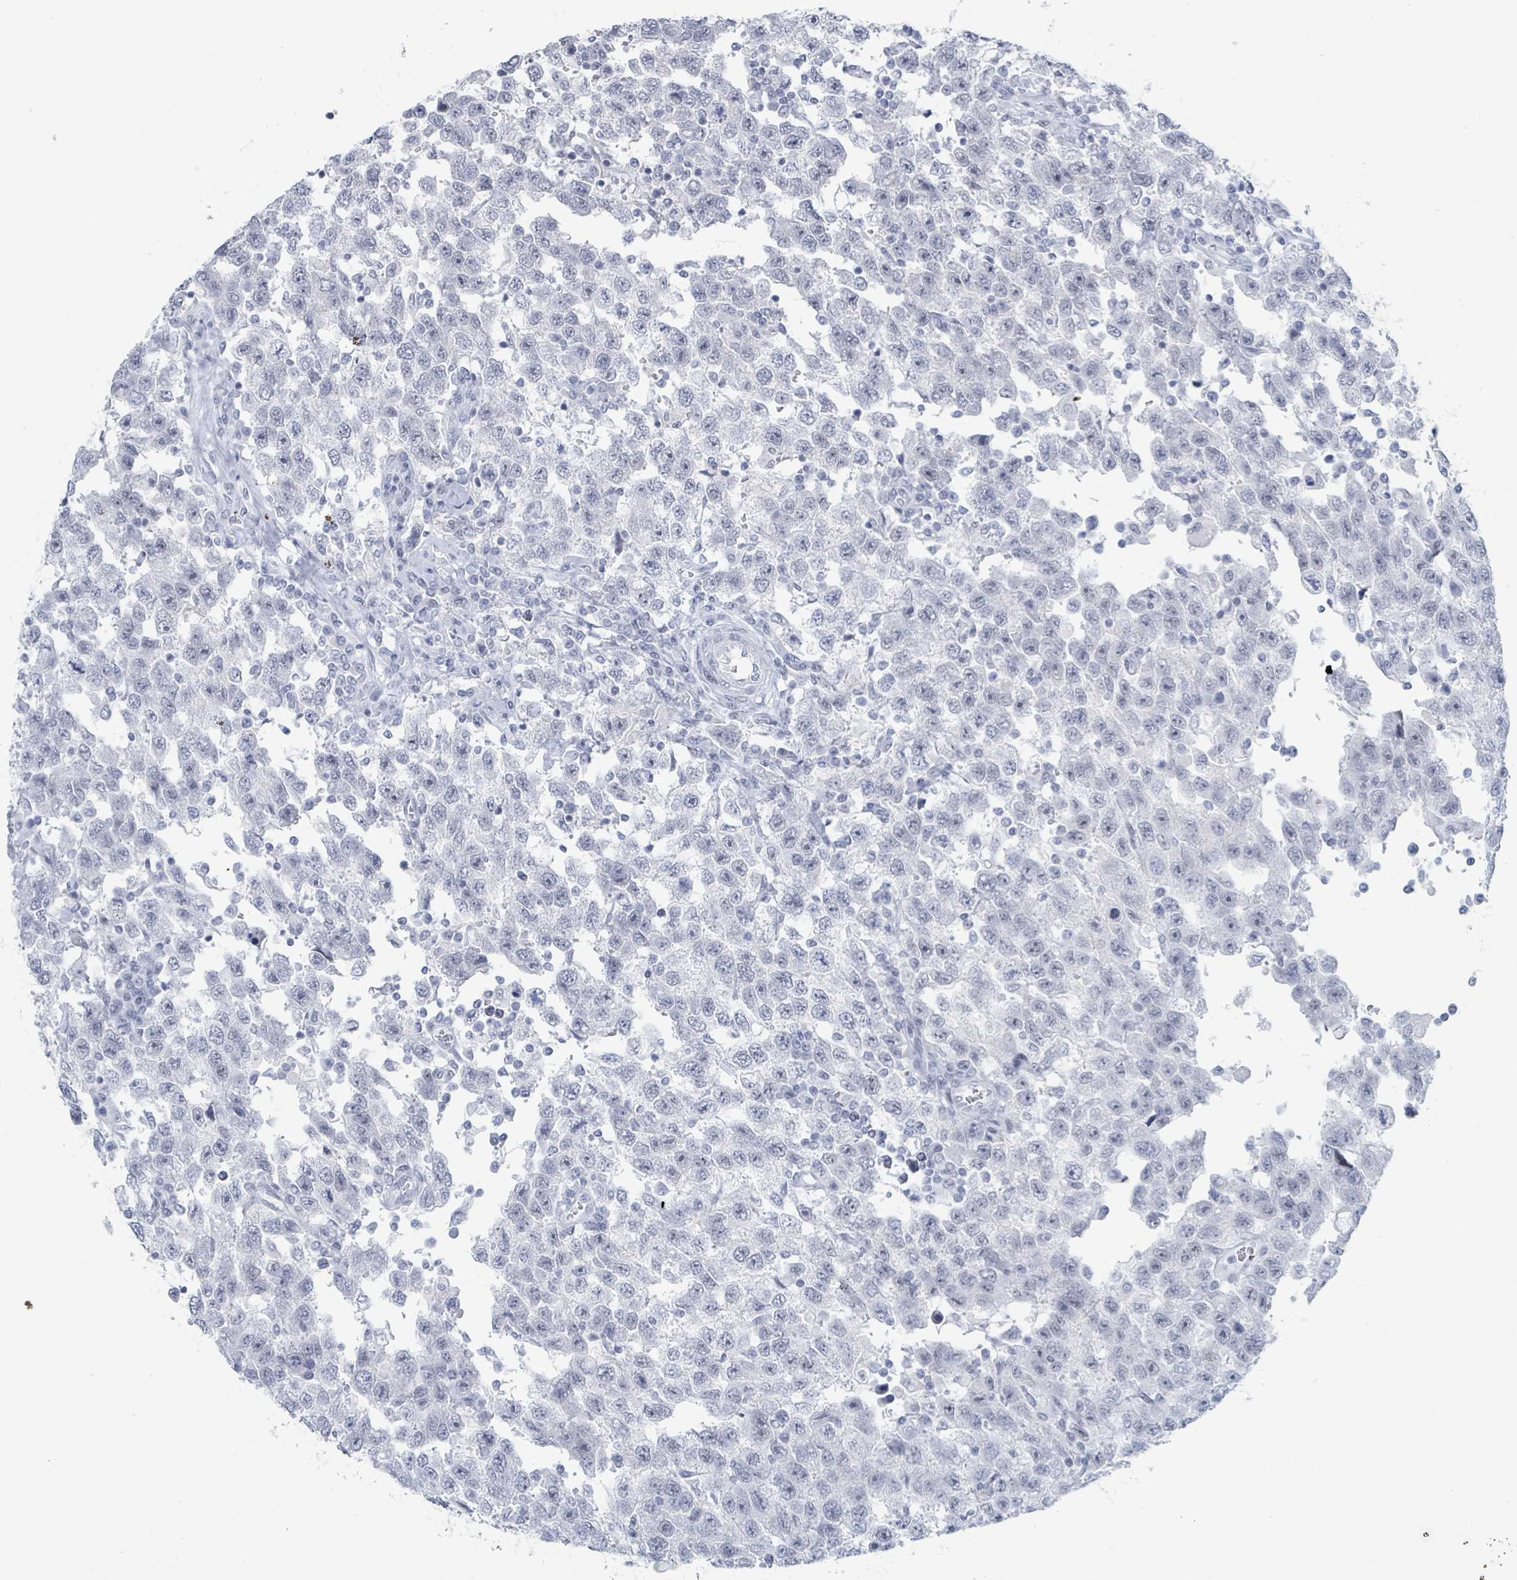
{"staining": {"intensity": "negative", "quantity": "none", "location": "none"}, "tissue": "testis cancer", "cell_type": "Tumor cells", "image_type": "cancer", "snomed": [{"axis": "morphology", "description": "Seminoma, NOS"}, {"axis": "topography", "description": "Testis"}], "caption": "Tumor cells are negative for protein expression in human testis cancer (seminoma).", "gene": "GPR15LG", "patient": {"sex": "male", "age": 41}}